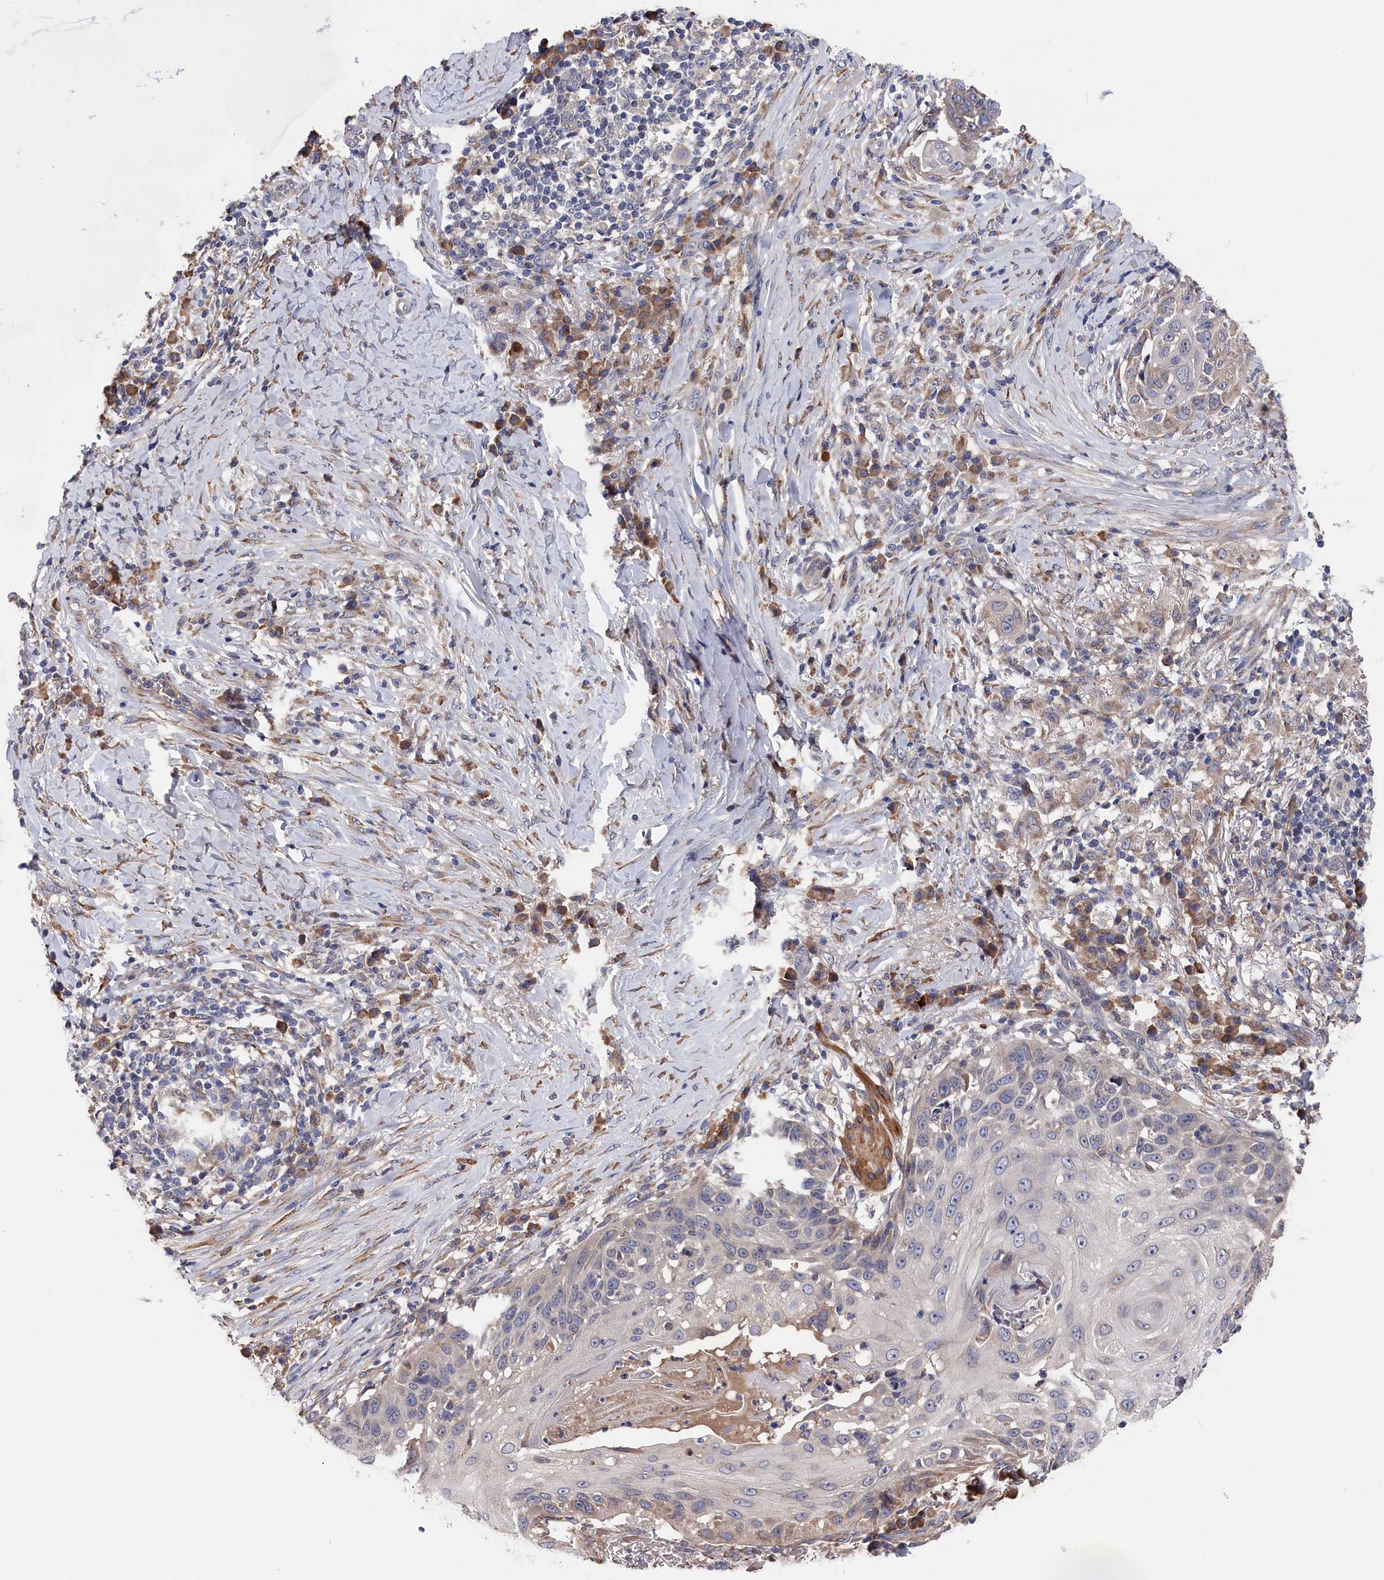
{"staining": {"intensity": "weak", "quantity": "<25%", "location": "cytoplasmic/membranous"}, "tissue": "skin cancer", "cell_type": "Tumor cells", "image_type": "cancer", "snomed": [{"axis": "morphology", "description": "Squamous cell carcinoma, NOS"}, {"axis": "topography", "description": "Skin"}], "caption": "Image shows no significant protein staining in tumor cells of skin cancer (squamous cell carcinoma).", "gene": "CYB5D2", "patient": {"sex": "female", "age": 44}}